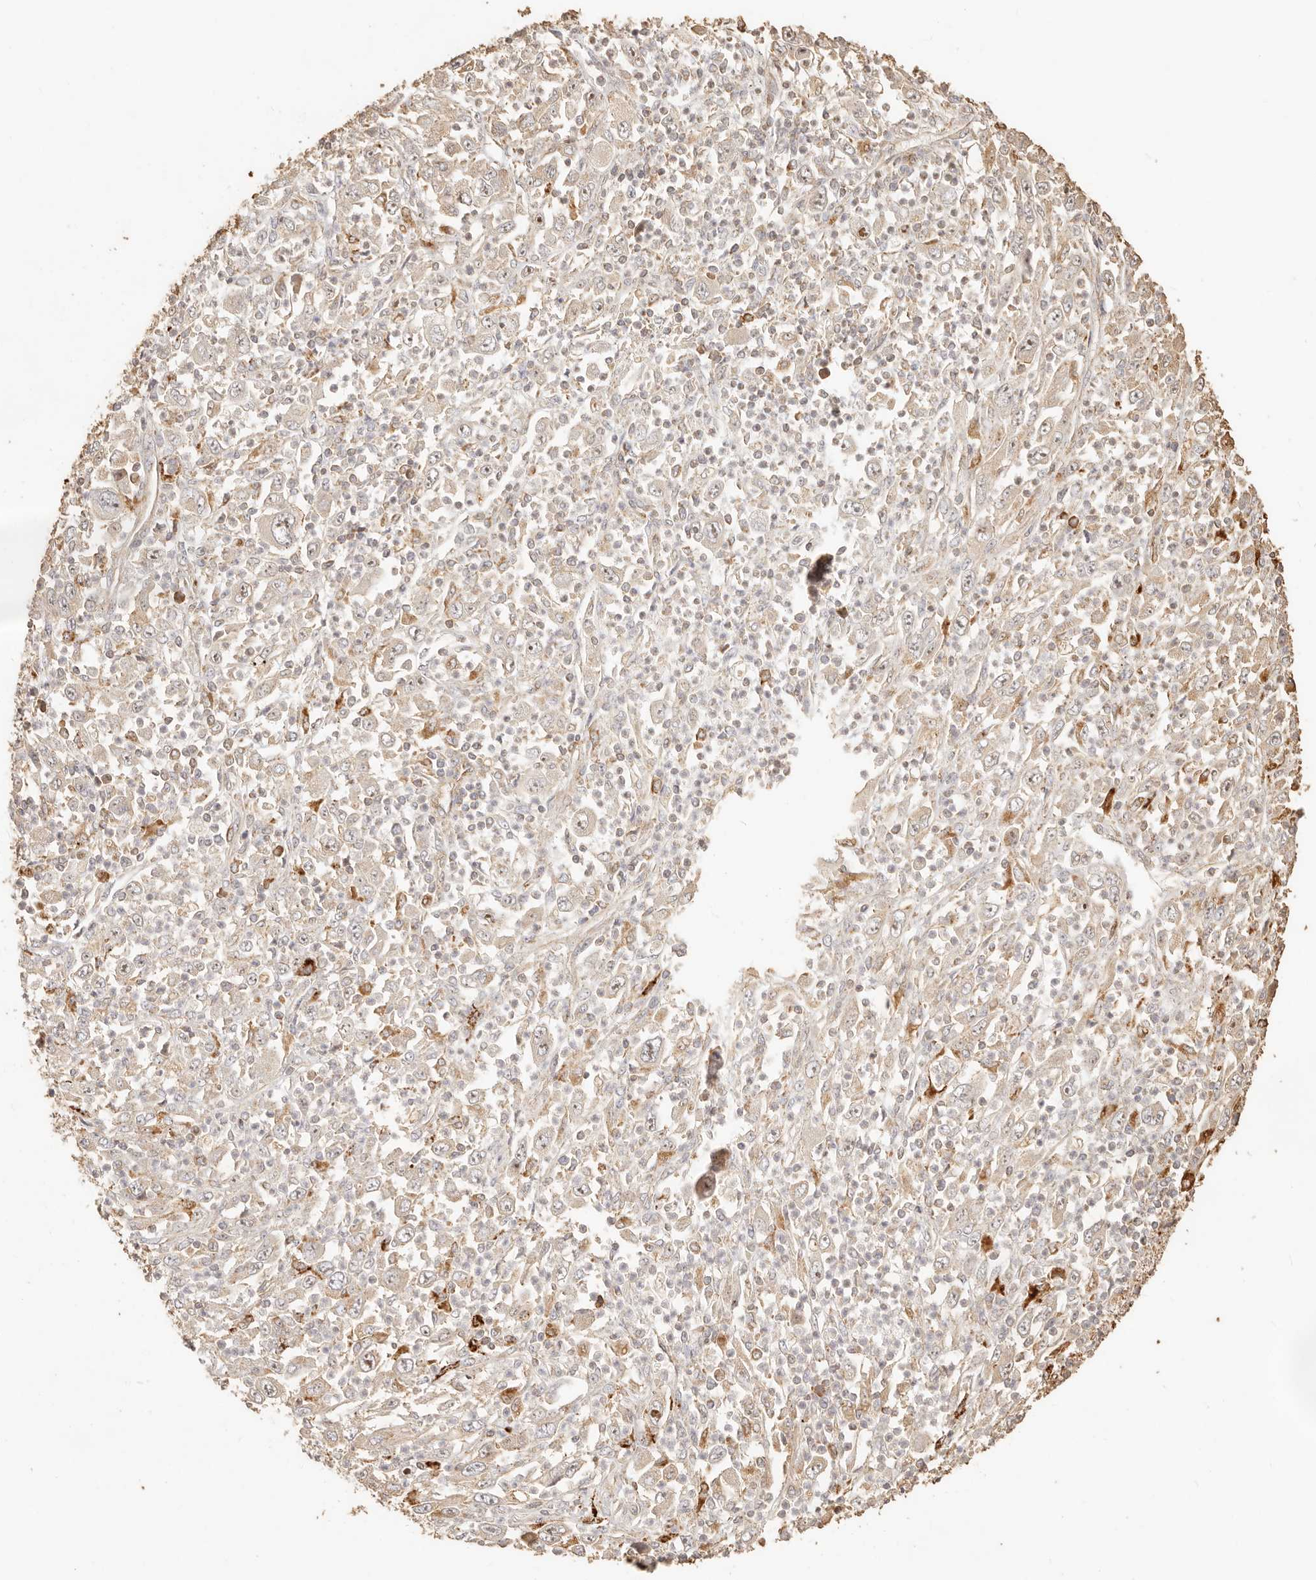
{"staining": {"intensity": "weak", "quantity": "<25%", "location": "cytoplasmic/membranous,nuclear"}, "tissue": "melanoma", "cell_type": "Tumor cells", "image_type": "cancer", "snomed": [{"axis": "morphology", "description": "Malignant melanoma, Metastatic site"}, {"axis": "topography", "description": "Skin"}], "caption": "Tumor cells show no significant staining in melanoma.", "gene": "PTPN22", "patient": {"sex": "female", "age": 56}}